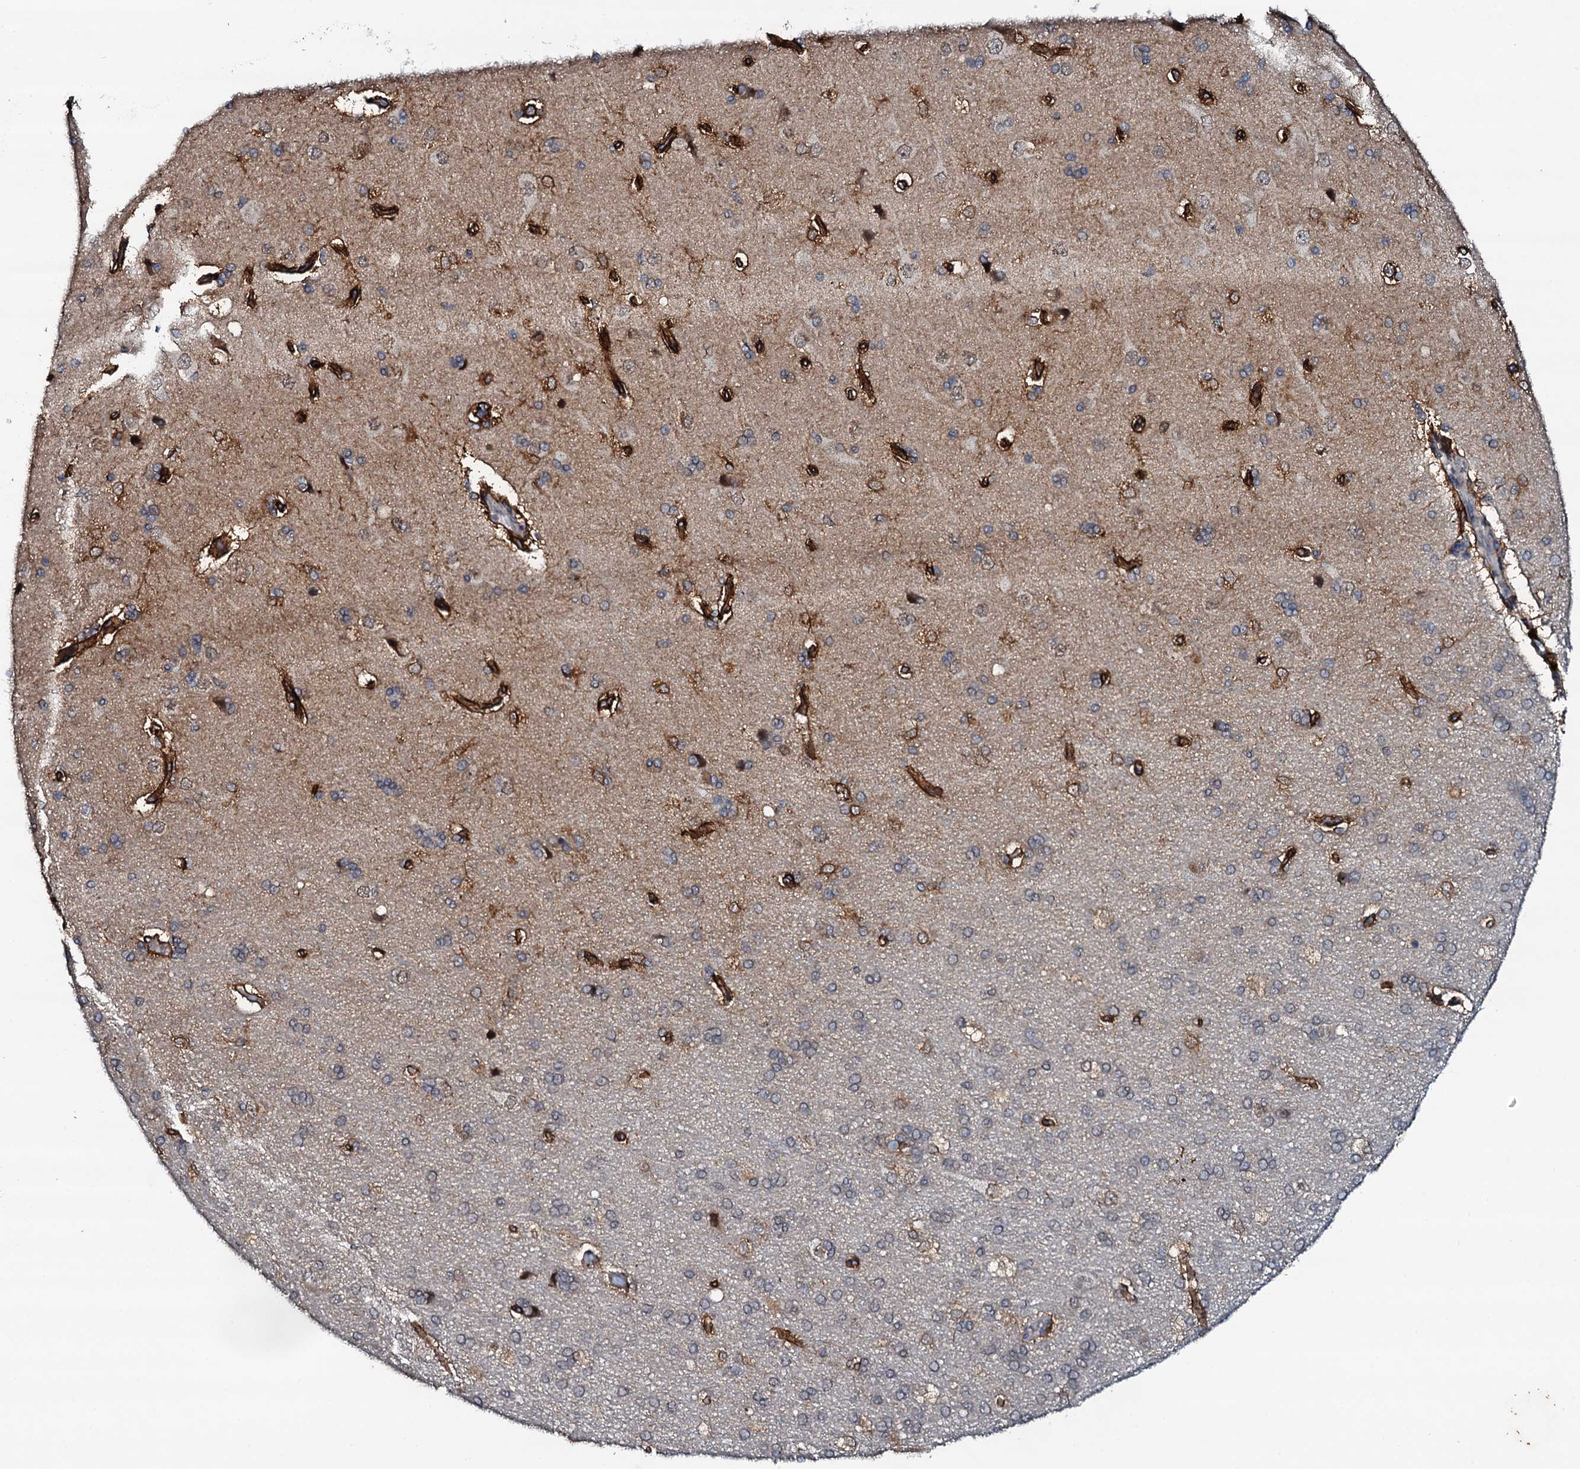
{"staining": {"intensity": "strong", "quantity": ">75%", "location": "cytoplasmic/membranous"}, "tissue": "cerebral cortex", "cell_type": "Endothelial cells", "image_type": "normal", "snomed": [{"axis": "morphology", "description": "Normal tissue, NOS"}, {"axis": "topography", "description": "Cerebral cortex"}], "caption": "Brown immunohistochemical staining in benign cerebral cortex demonstrates strong cytoplasmic/membranous staining in approximately >75% of endothelial cells. (DAB (3,3'-diaminobenzidine) = brown stain, brightfield microscopy at high magnification).", "gene": "SNTA1", "patient": {"sex": "male", "age": 62}}